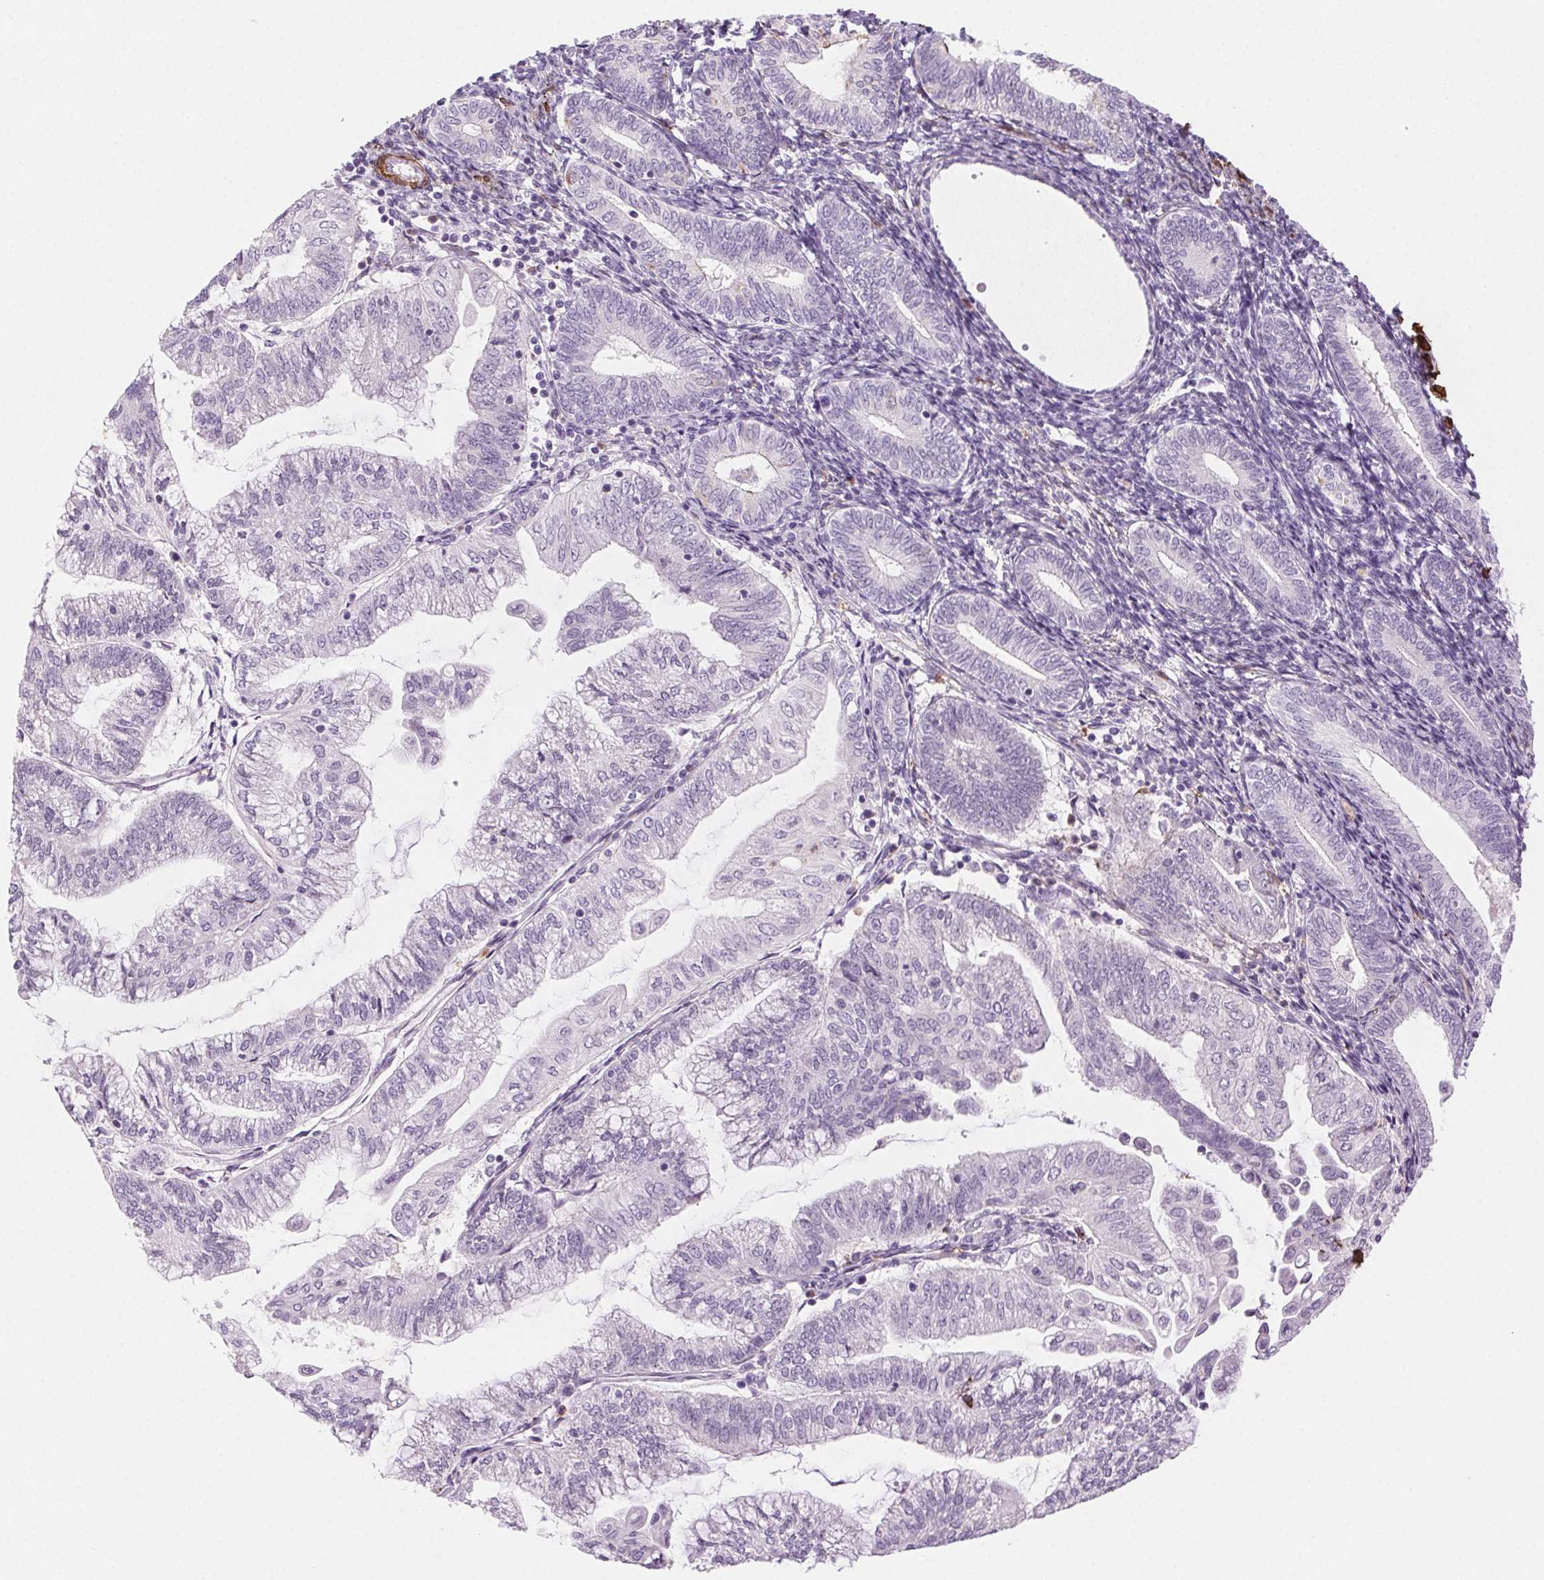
{"staining": {"intensity": "negative", "quantity": "none", "location": "none"}, "tissue": "endometrial cancer", "cell_type": "Tumor cells", "image_type": "cancer", "snomed": [{"axis": "morphology", "description": "Adenocarcinoma, NOS"}, {"axis": "topography", "description": "Endometrium"}], "caption": "Immunohistochemistry (IHC) micrograph of endometrial cancer (adenocarcinoma) stained for a protein (brown), which displays no staining in tumor cells. Nuclei are stained in blue.", "gene": "GPX8", "patient": {"sex": "female", "age": 55}}